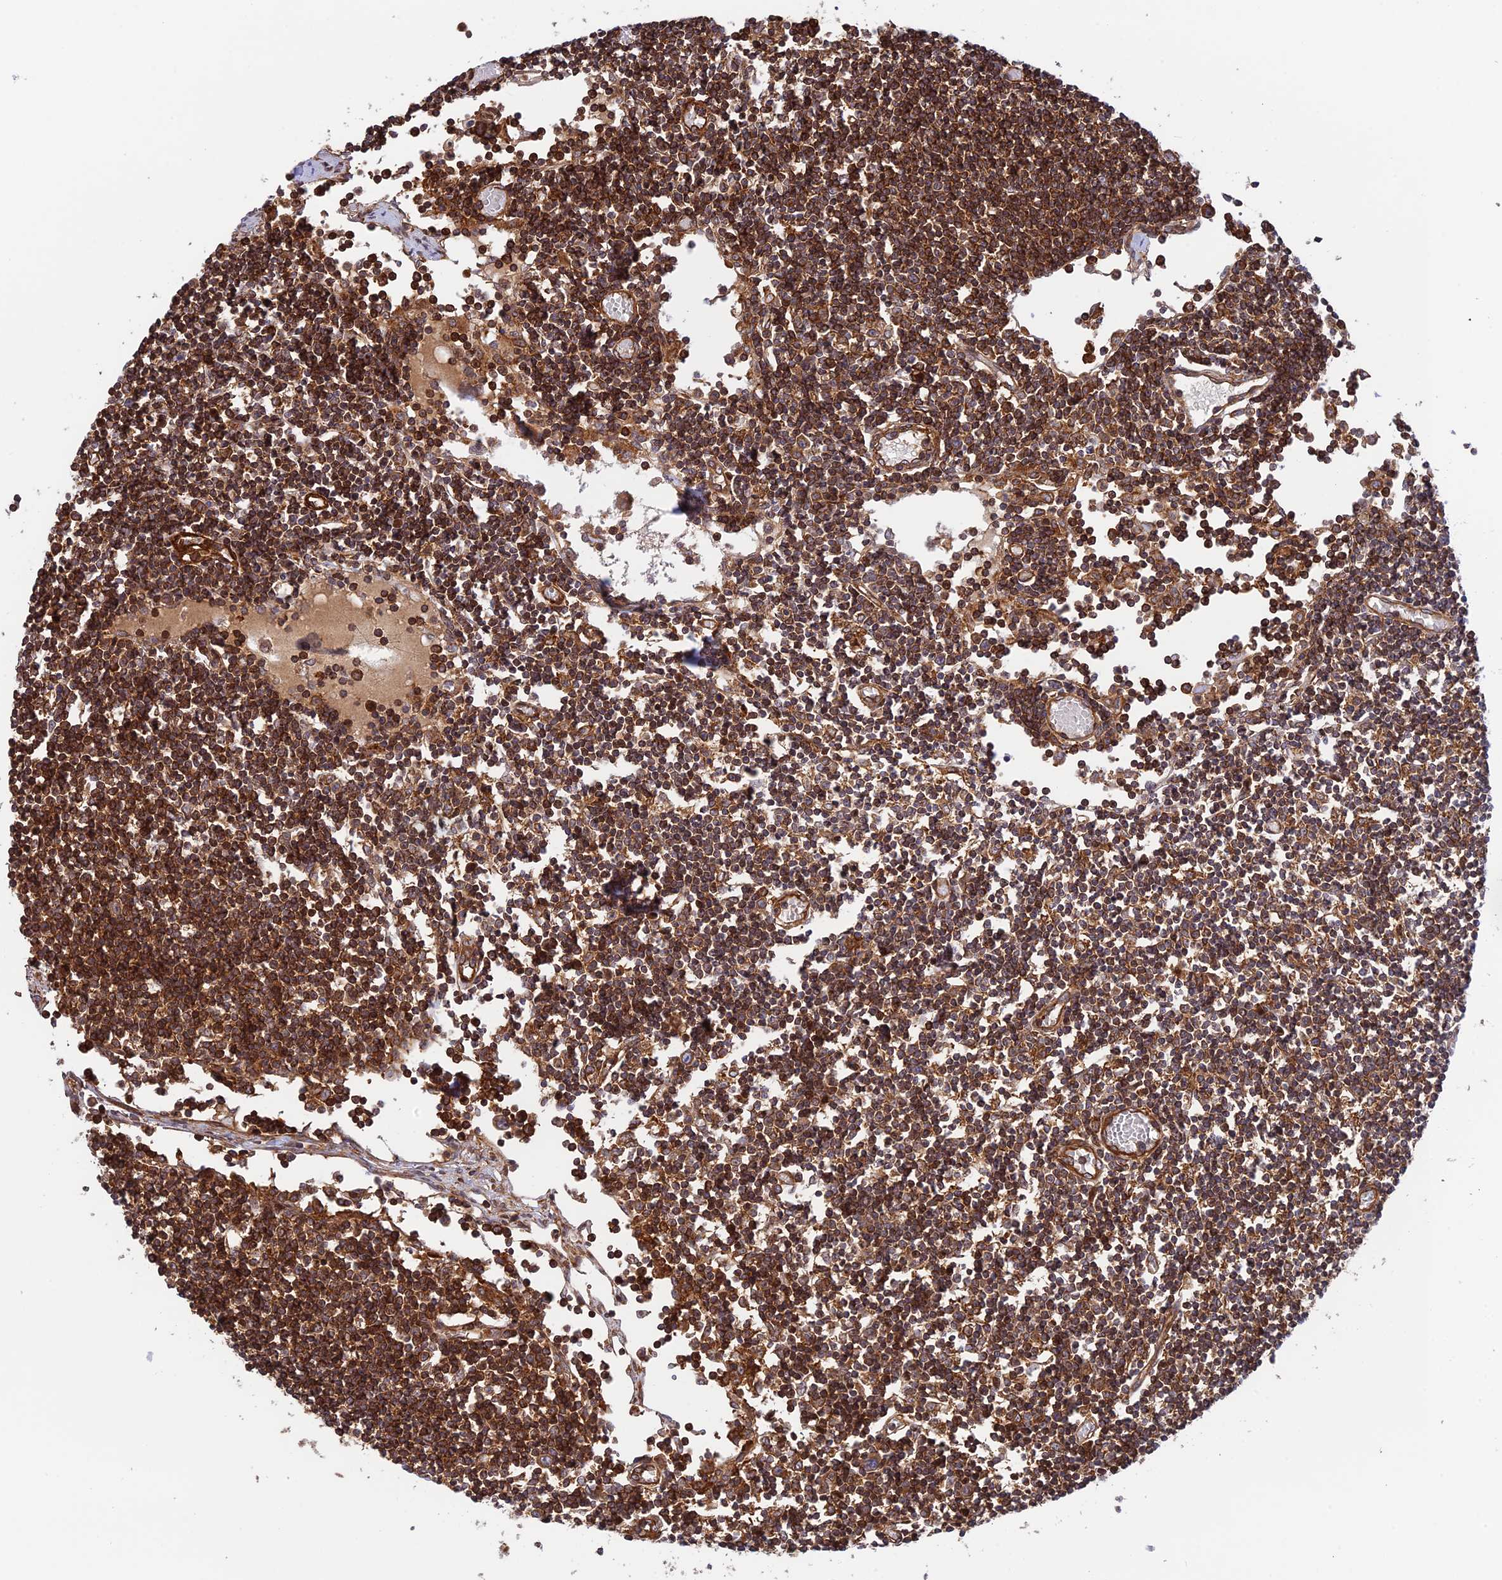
{"staining": {"intensity": "moderate", "quantity": ">75%", "location": "cytoplasmic/membranous"}, "tissue": "lymph node", "cell_type": "Germinal center cells", "image_type": "normal", "snomed": [{"axis": "morphology", "description": "Normal tissue, NOS"}, {"axis": "topography", "description": "Lymph node"}], "caption": "DAB immunohistochemical staining of unremarkable human lymph node shows moderate cytoplasmic/membranous protein staining in approximately >75% of germinal center cells.", "gene": "EVI5L", "patient": {"sex": "female", "age": 11}}